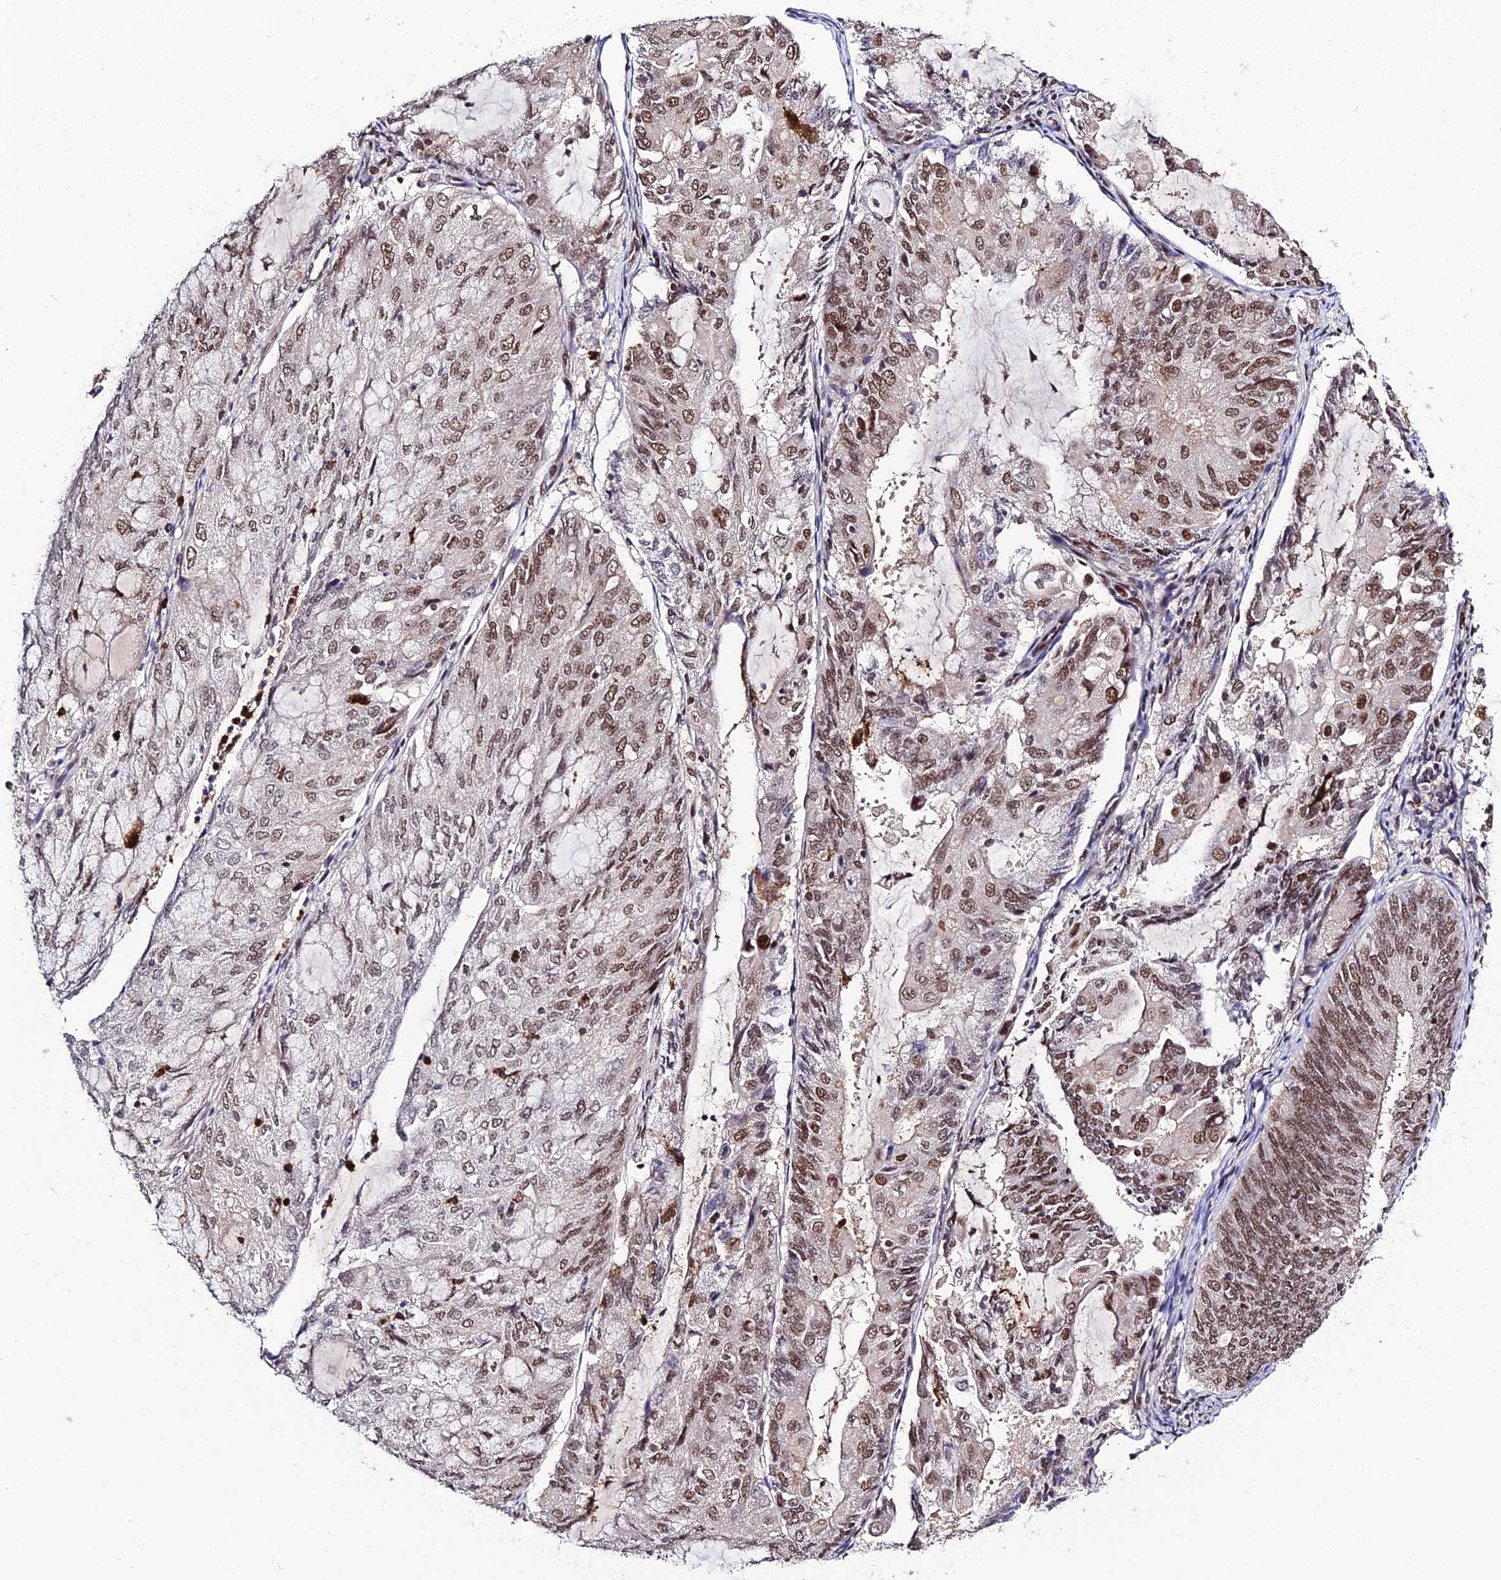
{"staining": {"intensity": "moderate", "quantity": ">75%", "location": "nuclear"}, "tissue": "endometrial cancer", "cell_type": "Tumor cells", "image_type": "cancer", "snomed": [{"axis": "morphology", "description": "Adenocarcinoma, NOS"}, {"axis": "topography", "description": "Endometrium"}], "caption": "High-magnification brightfield microscopy of endometrial cancer (adenocarcinoma) stained with DAB (brown) and counterstained with hematoxylin (blue). tumor cells exhibit moderate nuclear expression is present in approximately>75% of cells.", "gene": "SYT15", "patient": {"sex": "female", "age": 81}}